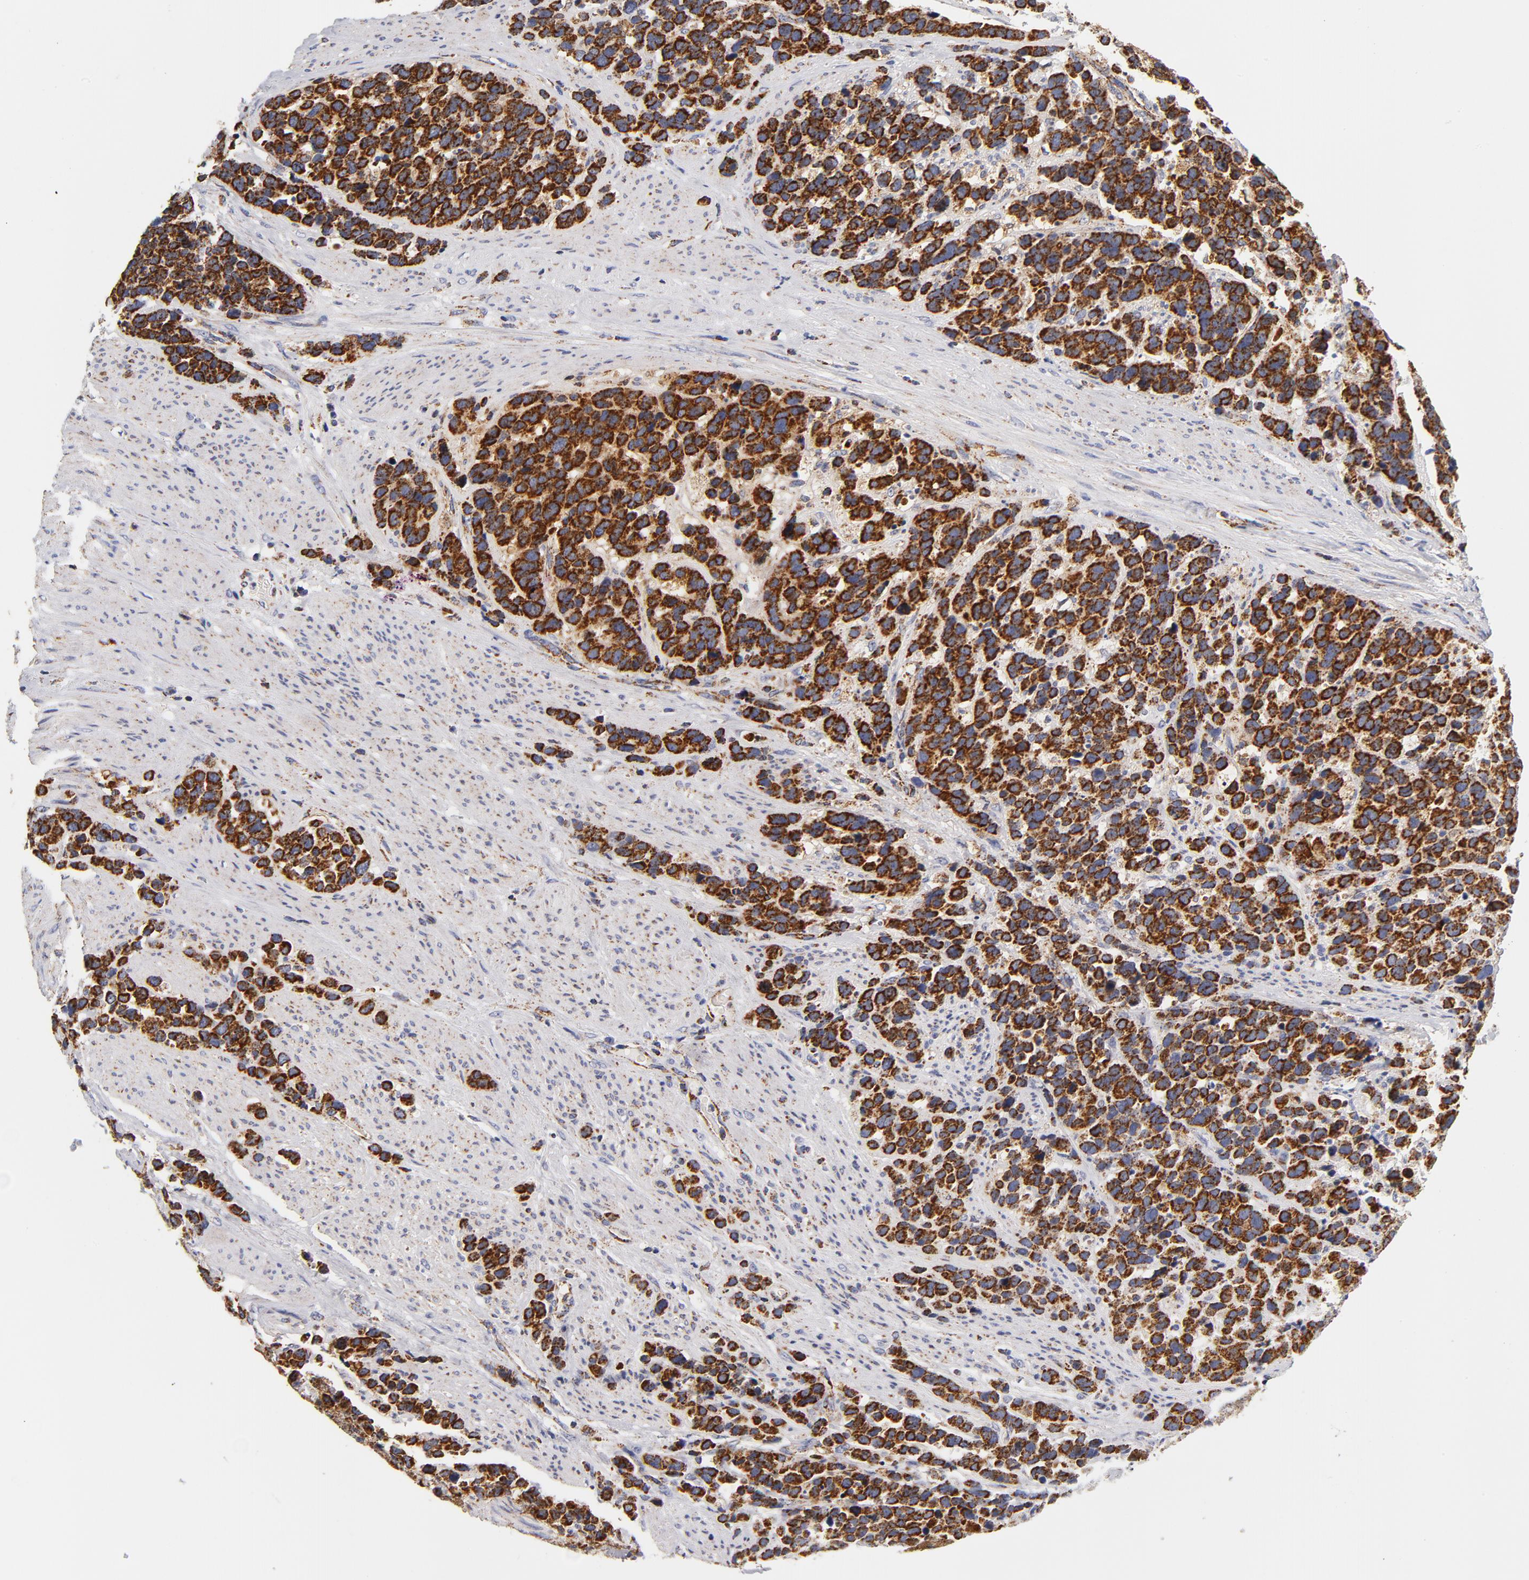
{"staining": {"intensity": "strong", "quantity": ">75%", "location": "cytoplasmic/membranous"}, "tissue": "stomach cancer", "cell_type": "Tumor cells", "image_type": "cancer", "snomed": [{"axis": "morphology", "description": "Adenocarcinoma, NOS"}, {"axis": "topography", "description": "Stomach, upper"}], "caption": "Immunohistochemical staining of stomach cancer (adenocarcinoma) exhibits high levels of strong cytoplasmic/membranous protein staining in approximately >75% of tumor cells.", "gene": "ECHS1", "patient": {"sex": "male", "age": 71}}